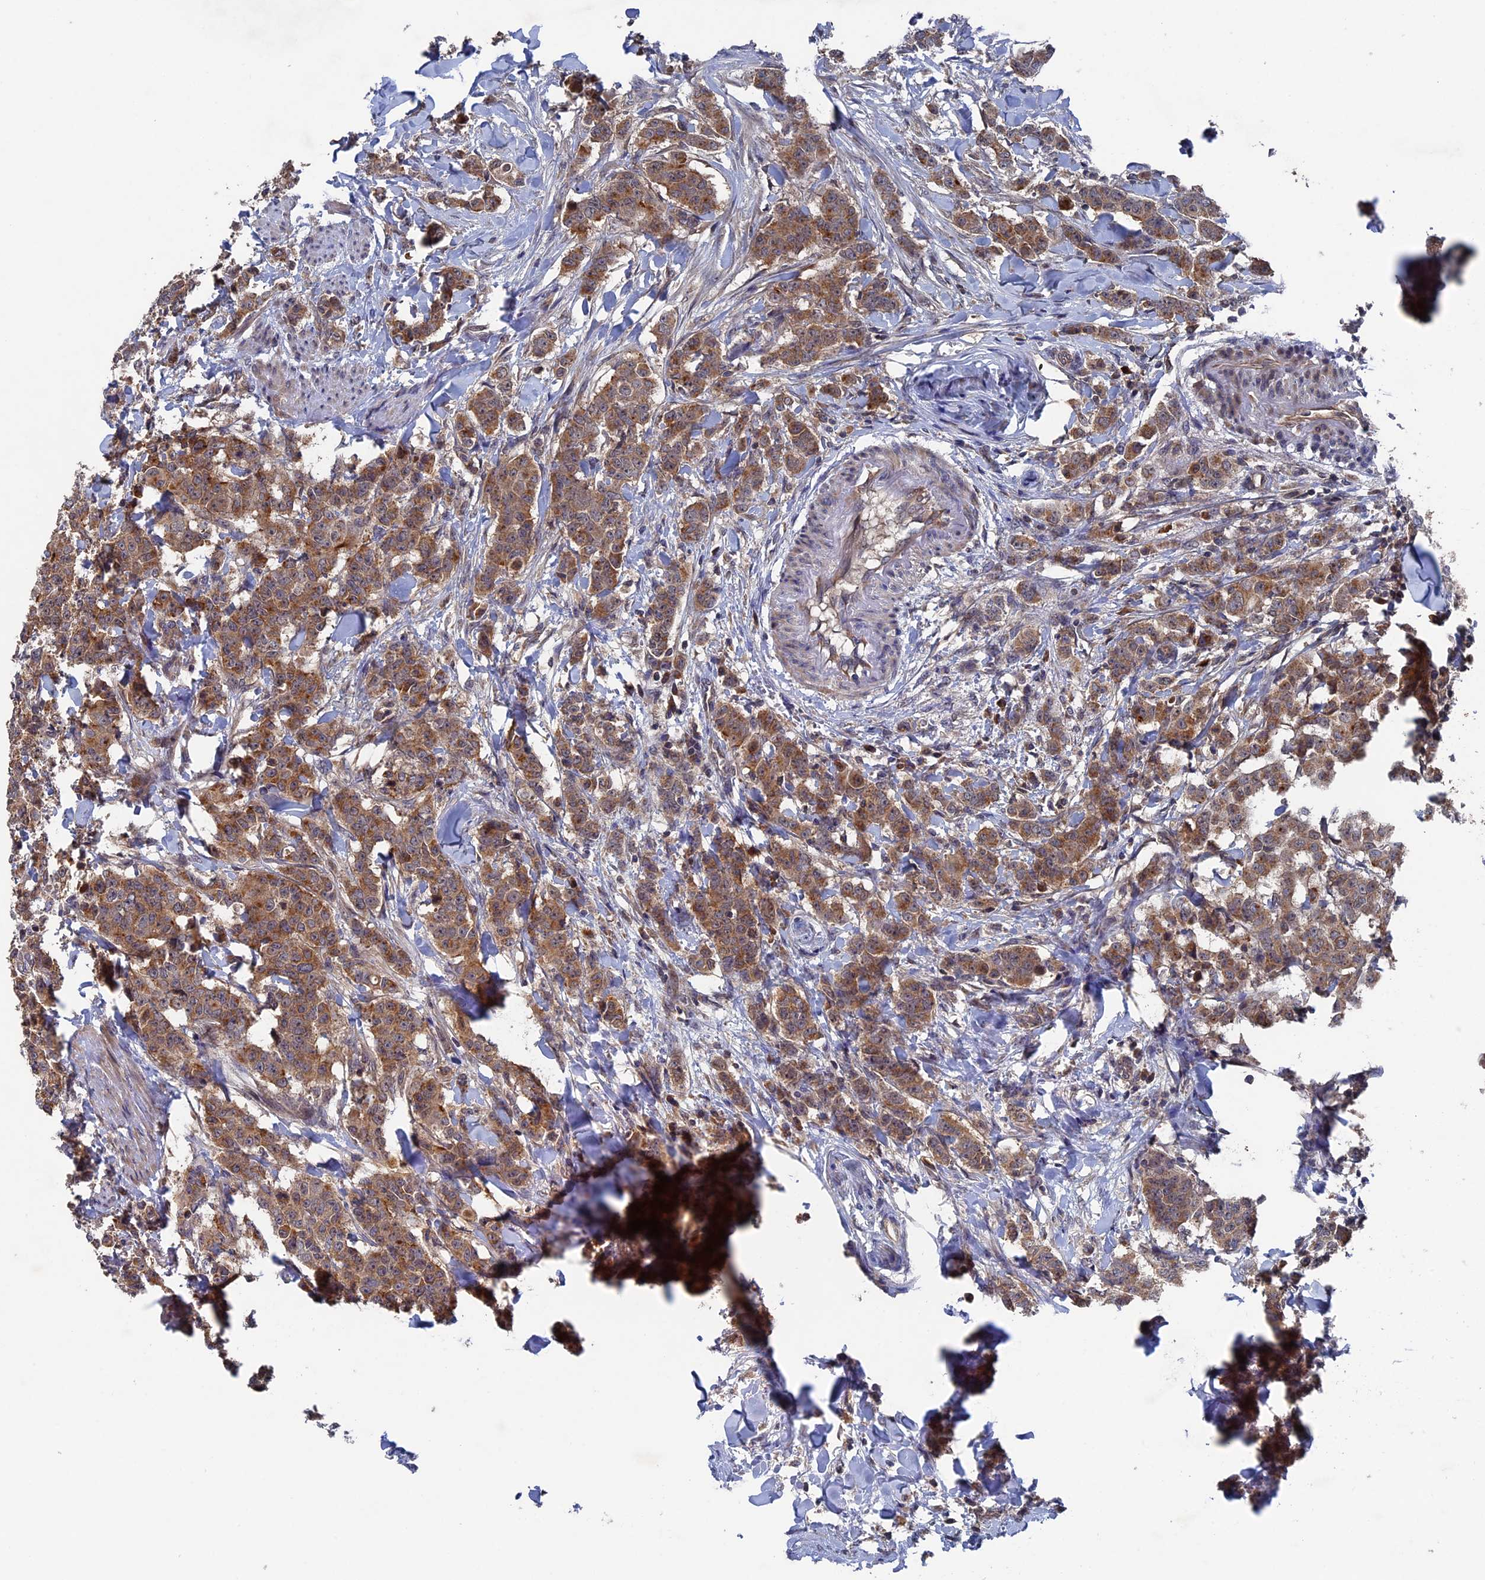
{"staining": {"intensity": "moderate", "quantity": ">75%", "location": "cytoplasmic/membranous"}, "tissue": "breast cancer", "cell_type": "Tumor cells", "image_type": "cancer", "snomed": [{"axis": "morphology", "description": "Duct carcinoma"}, {"axis": "topography", "description": "Breast"}], "caption": "Tumor cells show moderate cytoplasmic/membranous staining in about >75% of cells in breast cancer.", "gene": "RAB15", "patient": {"sex": "female", "age": 40}}